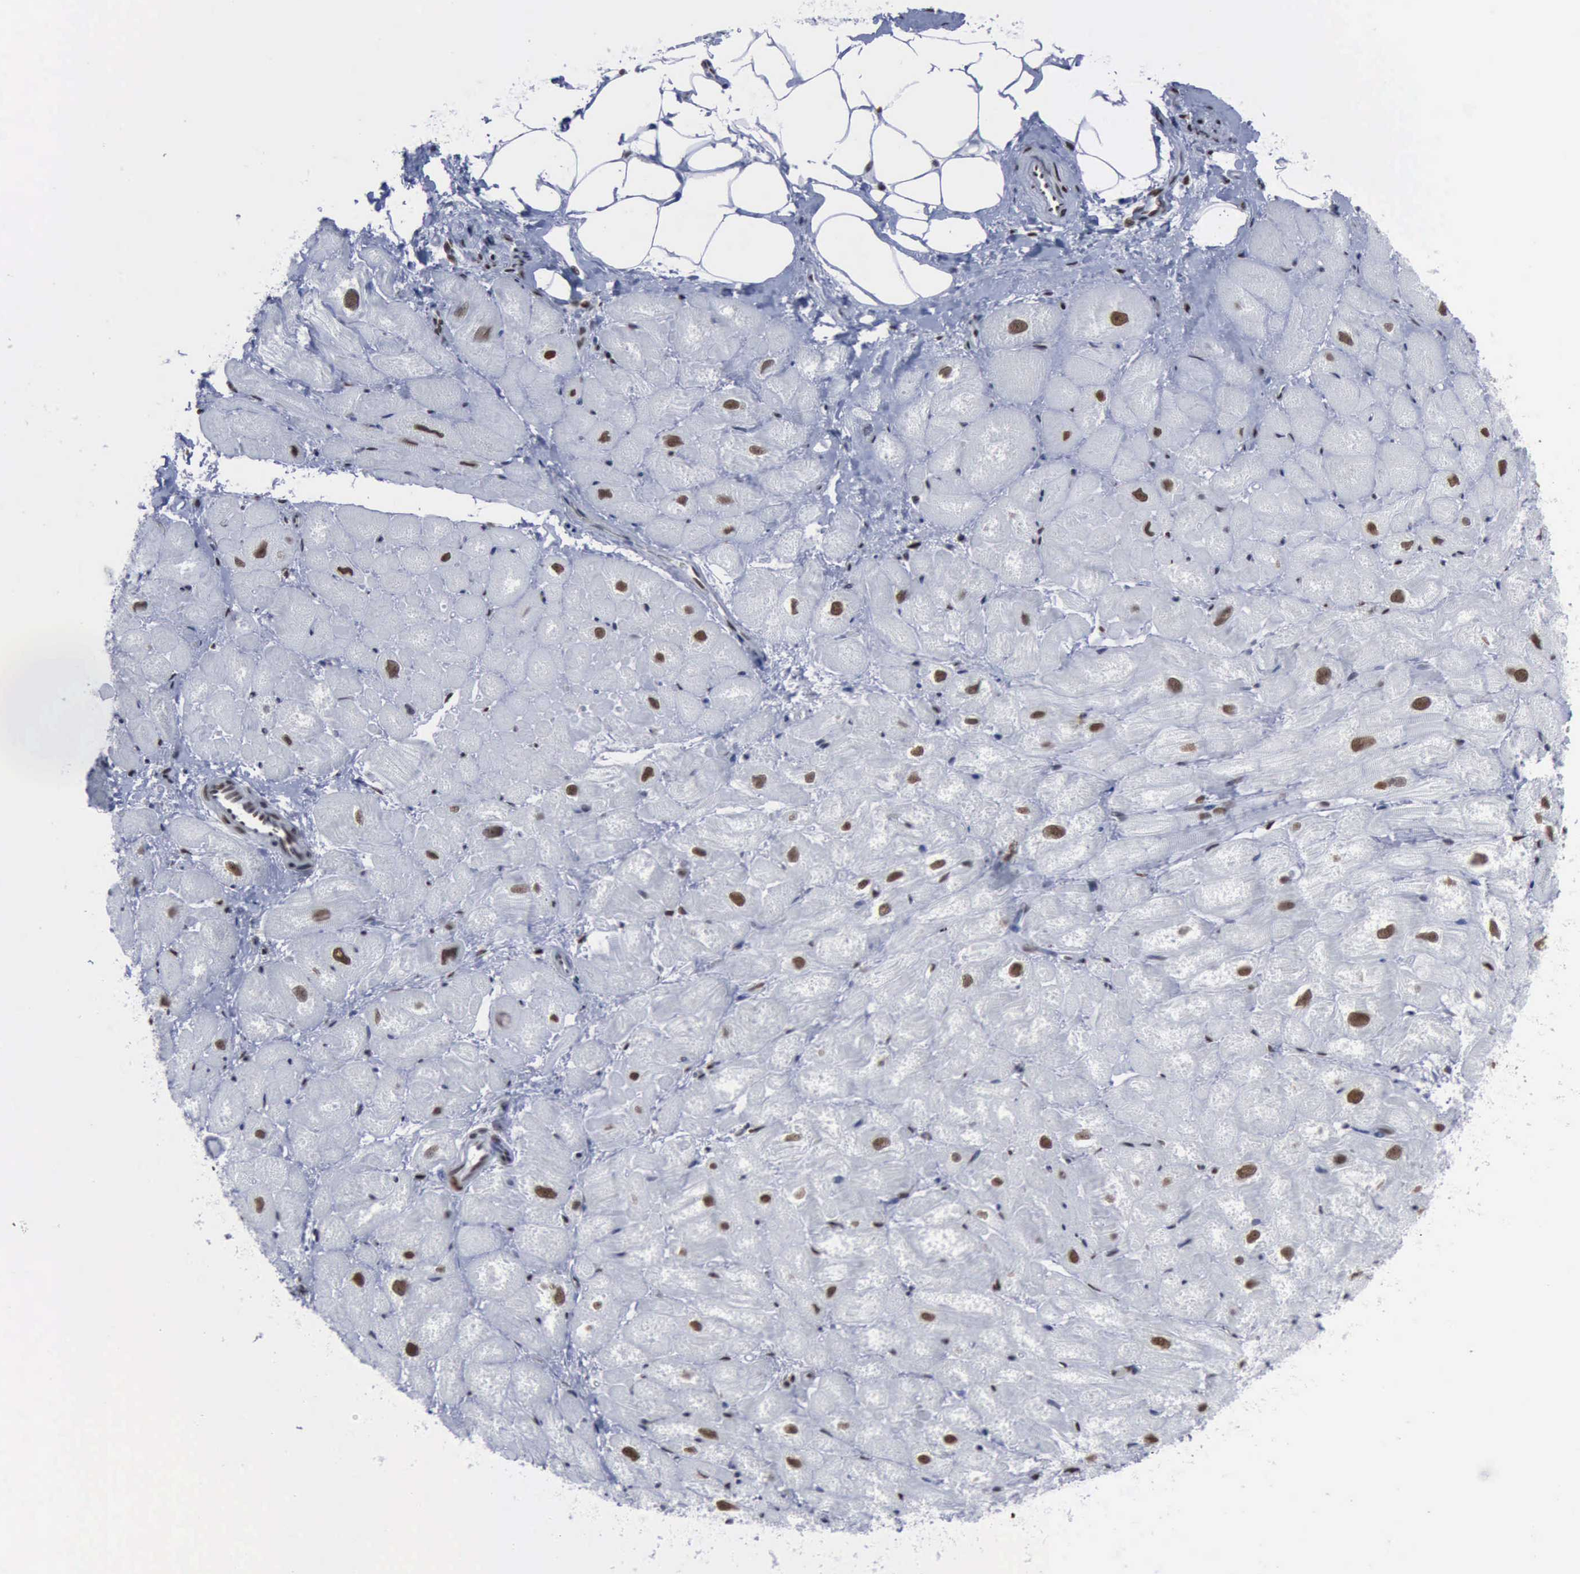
{"staining": {"intensity": "moderate", "quantity": "25%-75%", "location": "nuclear"}, "tissue": "heart muscle", "cell_type": "Cardiomyocytes", "image_type": "normal", "snomed": [{"axis": "morphology", "description": "Normal tissue, NOS"}, {"axis": "topography", "description": "Heart"}], "caption": "This photomicrograph exhibits immunohistochemistry (IHC) staining of normal heart muscle, with medium moderate nuclear staining in about 25%-75% of cardiomyocytes.", "gene": "PCNA", "patient": {"sex": "male", "age": 49}}